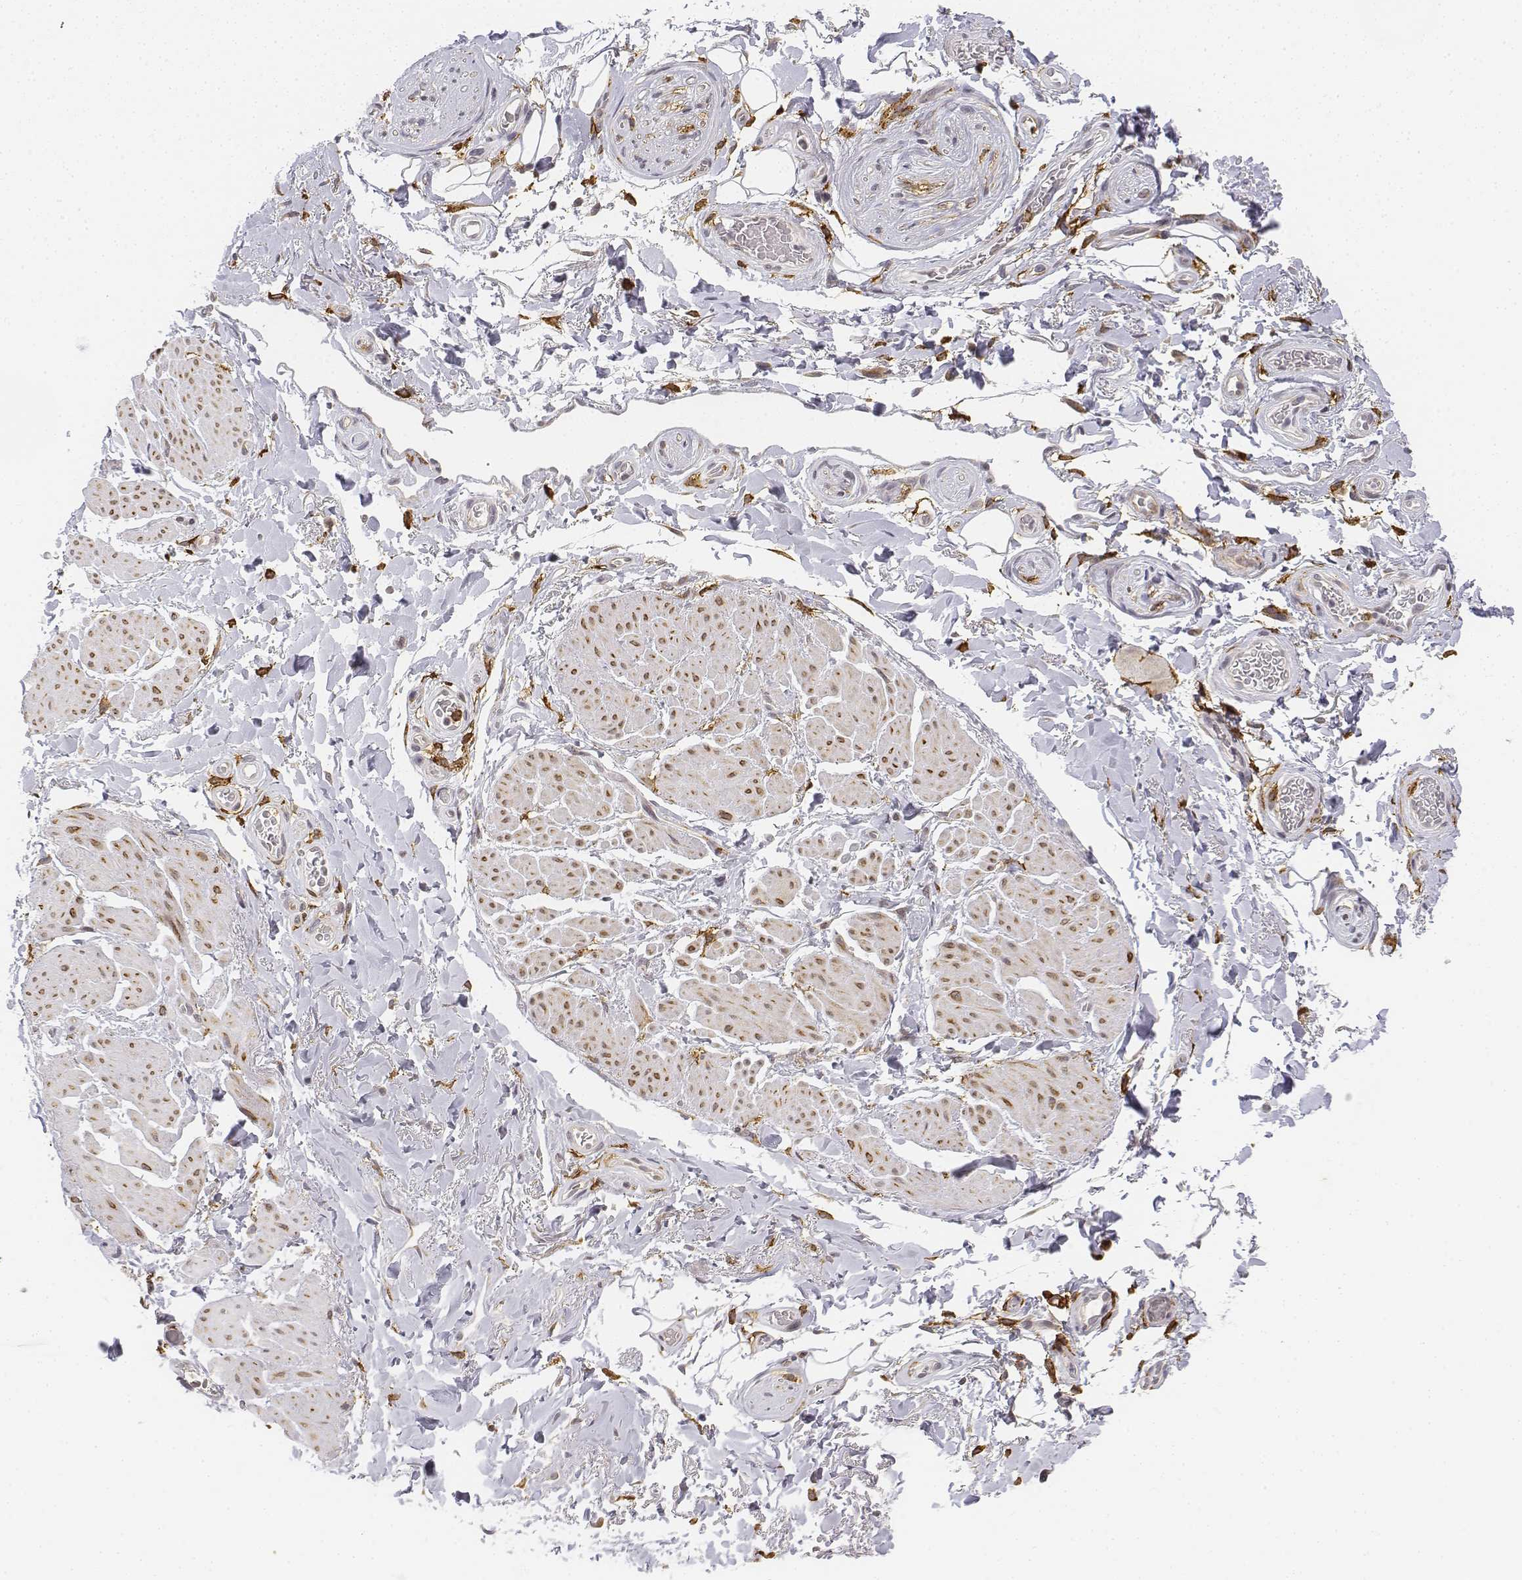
{"staining": {"intensity": "negative", "quantity": "none", "location": "none"}, "tissue": "adipose tissue", "cell_type": "Adipocytes", "image_type": "normal", "snomed": [{"axis": "morphology", "description": "Normal tissue, NOS"}, {"axis": "topography", "description": "Anal"}, {"axis": "topography", "description": "Peripheral nerve tissue"}], "caption": "Immunohistochemistry of normal adipose tissue shows no positivity in adipocytes.", "gene": "CD14", "patient": {"sex": "male", "age": 53}}